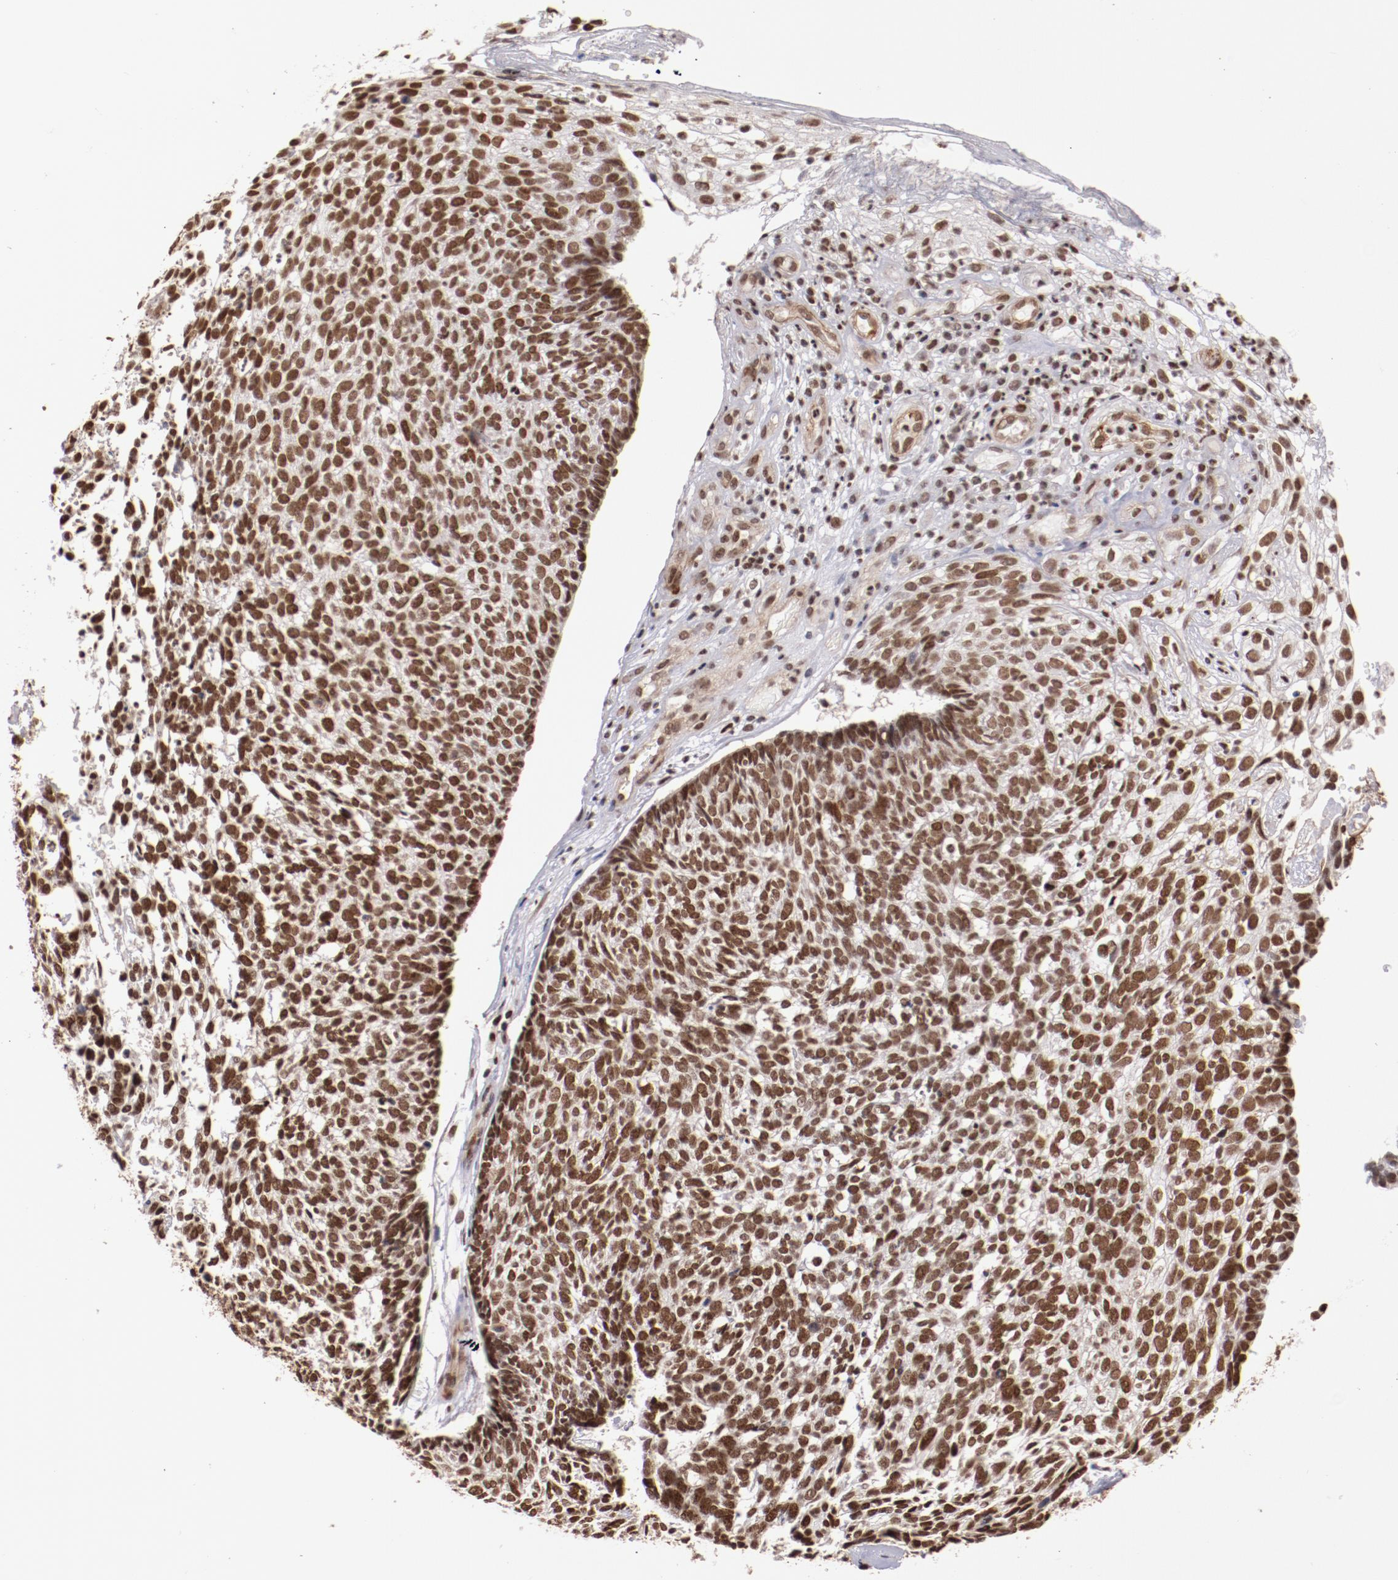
{"staining": {"intensity": "strong", "quantity": ">75%", "location": "nuclear"}, "tissue": "skin cancer", "cell_type": "Tumor cells", "image_type": "cancer", "snomed": [{"axis": "morphology", "description": "Basal cell carcinoma"}, {"axis": "topography", "description": "Skin"}], "caption": "Skin basal cell carcinoma stained with DAB (3,3'-diaminobenzidine) immunohistochemistry reveals high levels of strong nuclear staining in approximately >75% of tumor cells. (DAB IHC, brown staining for protein, blue staining for nuclei).", "gene": "STAG2", "patient": {"sex": "male", "age": 72}}